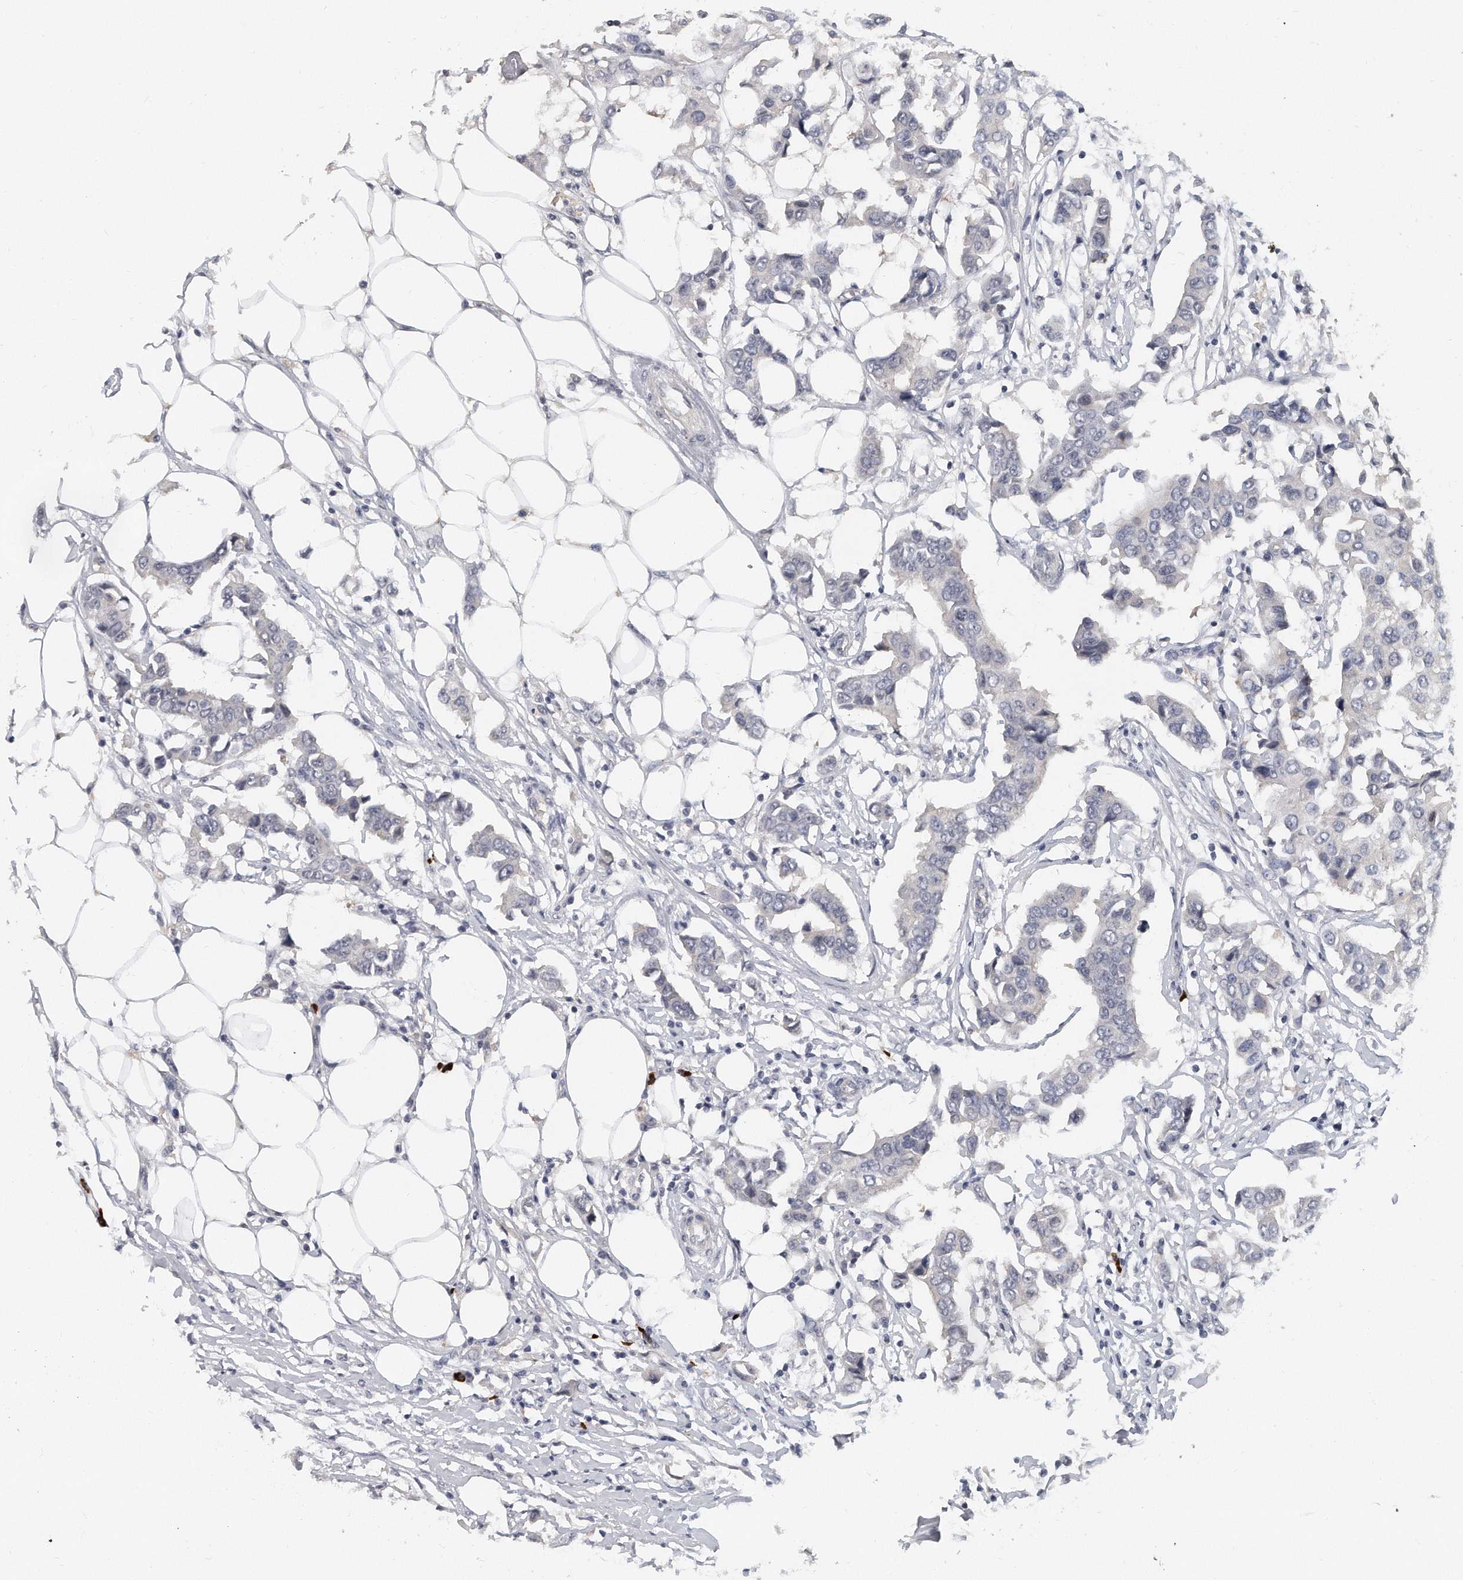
{"staining": {"intensity": "negative", "quantity": "none", "location": "none"}, "tissue": "breast cancer", "cell_type": "Tumor cells", "image_type": "cancer", "snomed": [{"axis": "morphology", "description": "Duct carcinoma"}, {"axis": "topography", "description": "Breast"}], "caption": "Breast cancer (infiltrating ductal carcinoma) was stained to show a protein in brown. There is no significant positivity in tumor cells. (Stains: DAB immunohistochemistry (IHC) with hematoxylin counter stain, Microscopy: brightfield microscopy at high magnification).", "gene": "KLHL7", "patient": {"sex": "female", "age": 80}}